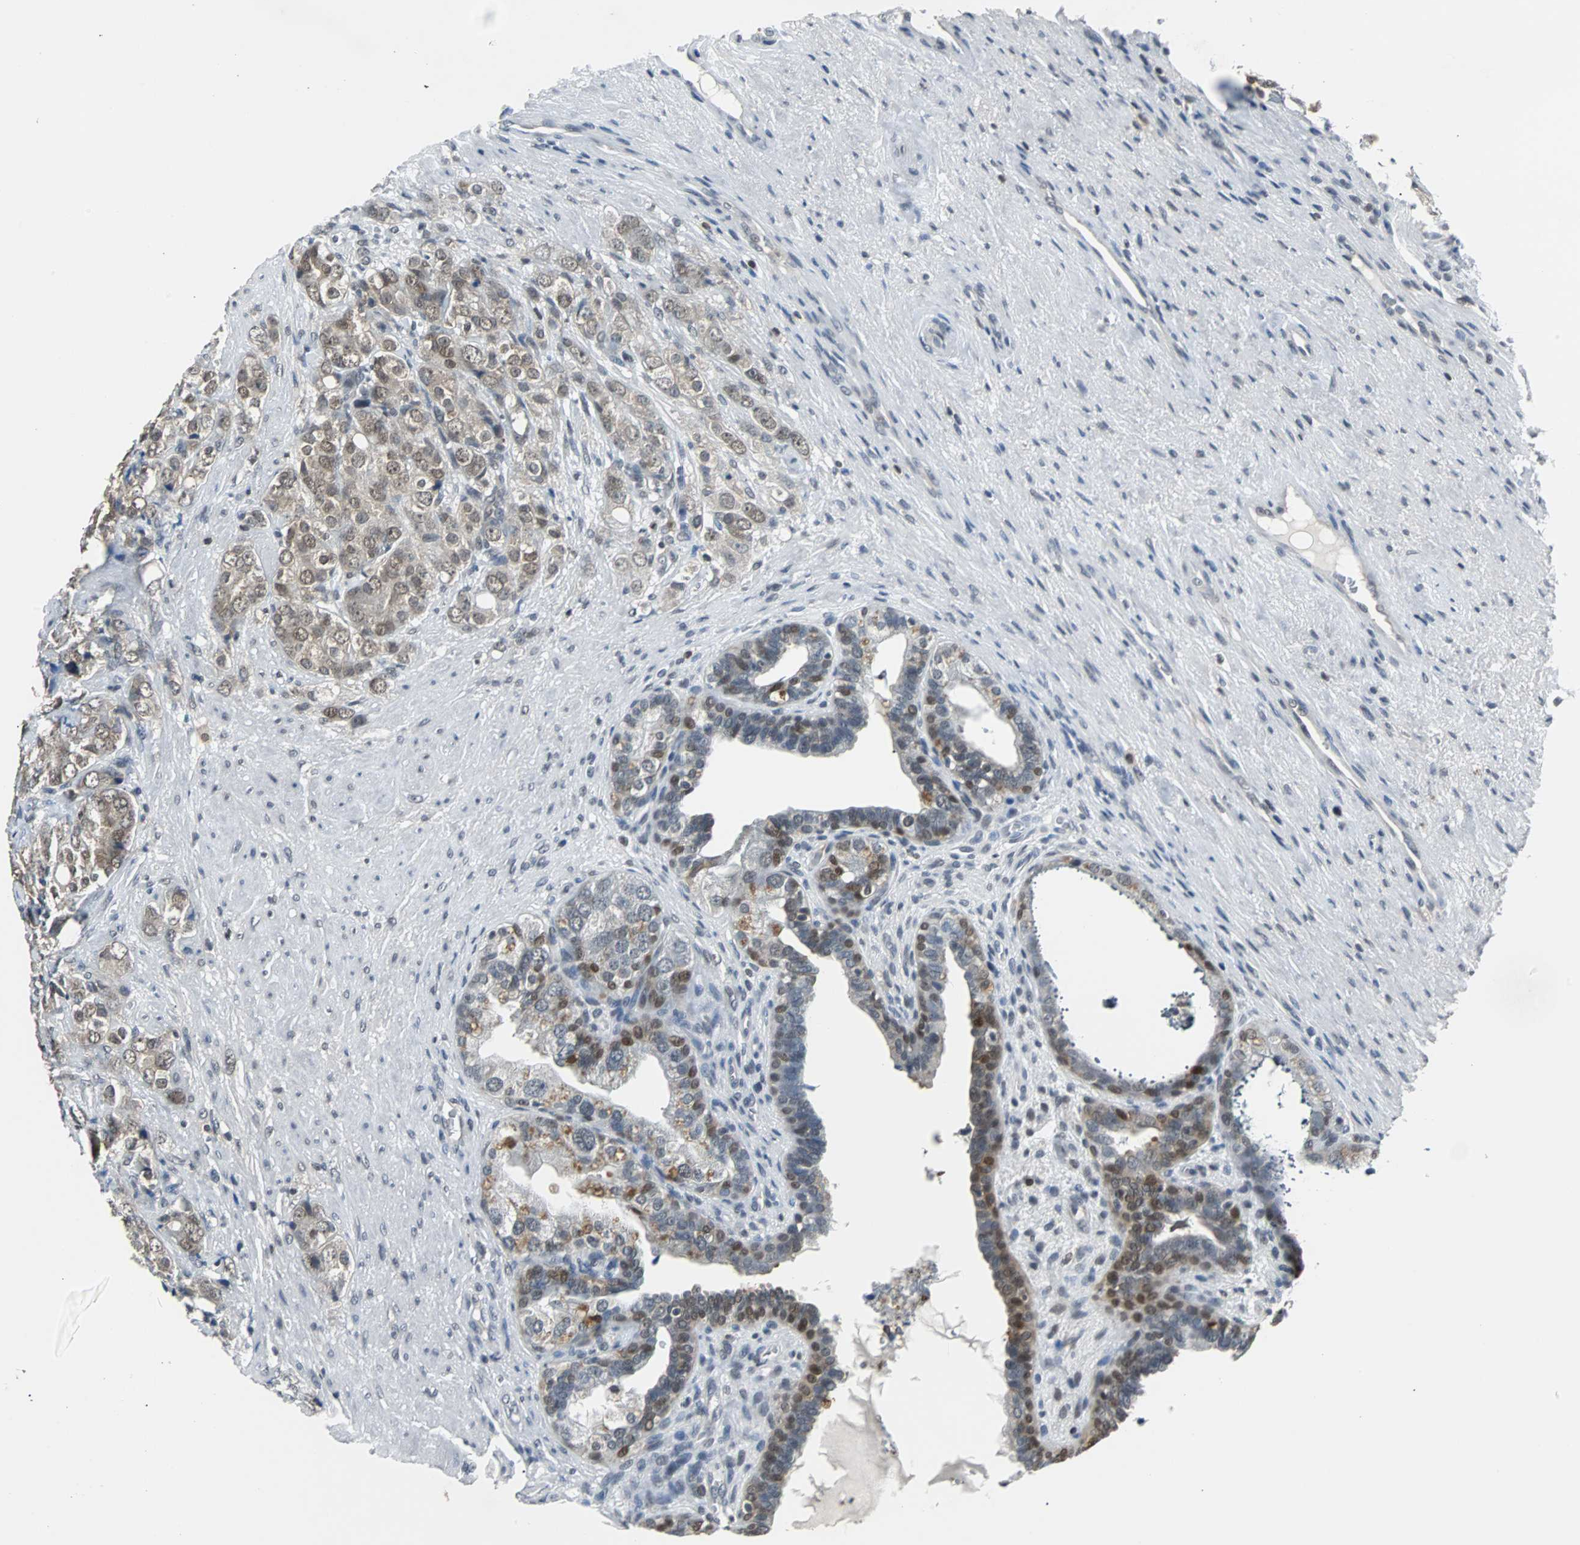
{"staining": {"intensity": "moderate", "quantity": ">75%", "location": "cytoplasmic/membranous,nuclear"}, "tissue": "prostate cancer", "cell_type": "Tumor cells", "image_type": "cancer", "snomed": [{"axis": "morphology", "description": "Adenocarcinoma, High grade"}, {"axis": "topography", "description": "Prostate"}], "caption": "Protein staining displays moderate cytoplasmic/membranous and nuclear positivity in approximately >75% of tumor cells in prostate cancer (adenocarcinoma (high-grade)).", "gene": "SIRT1", "patient": {"sex": "male", "age": 68}}